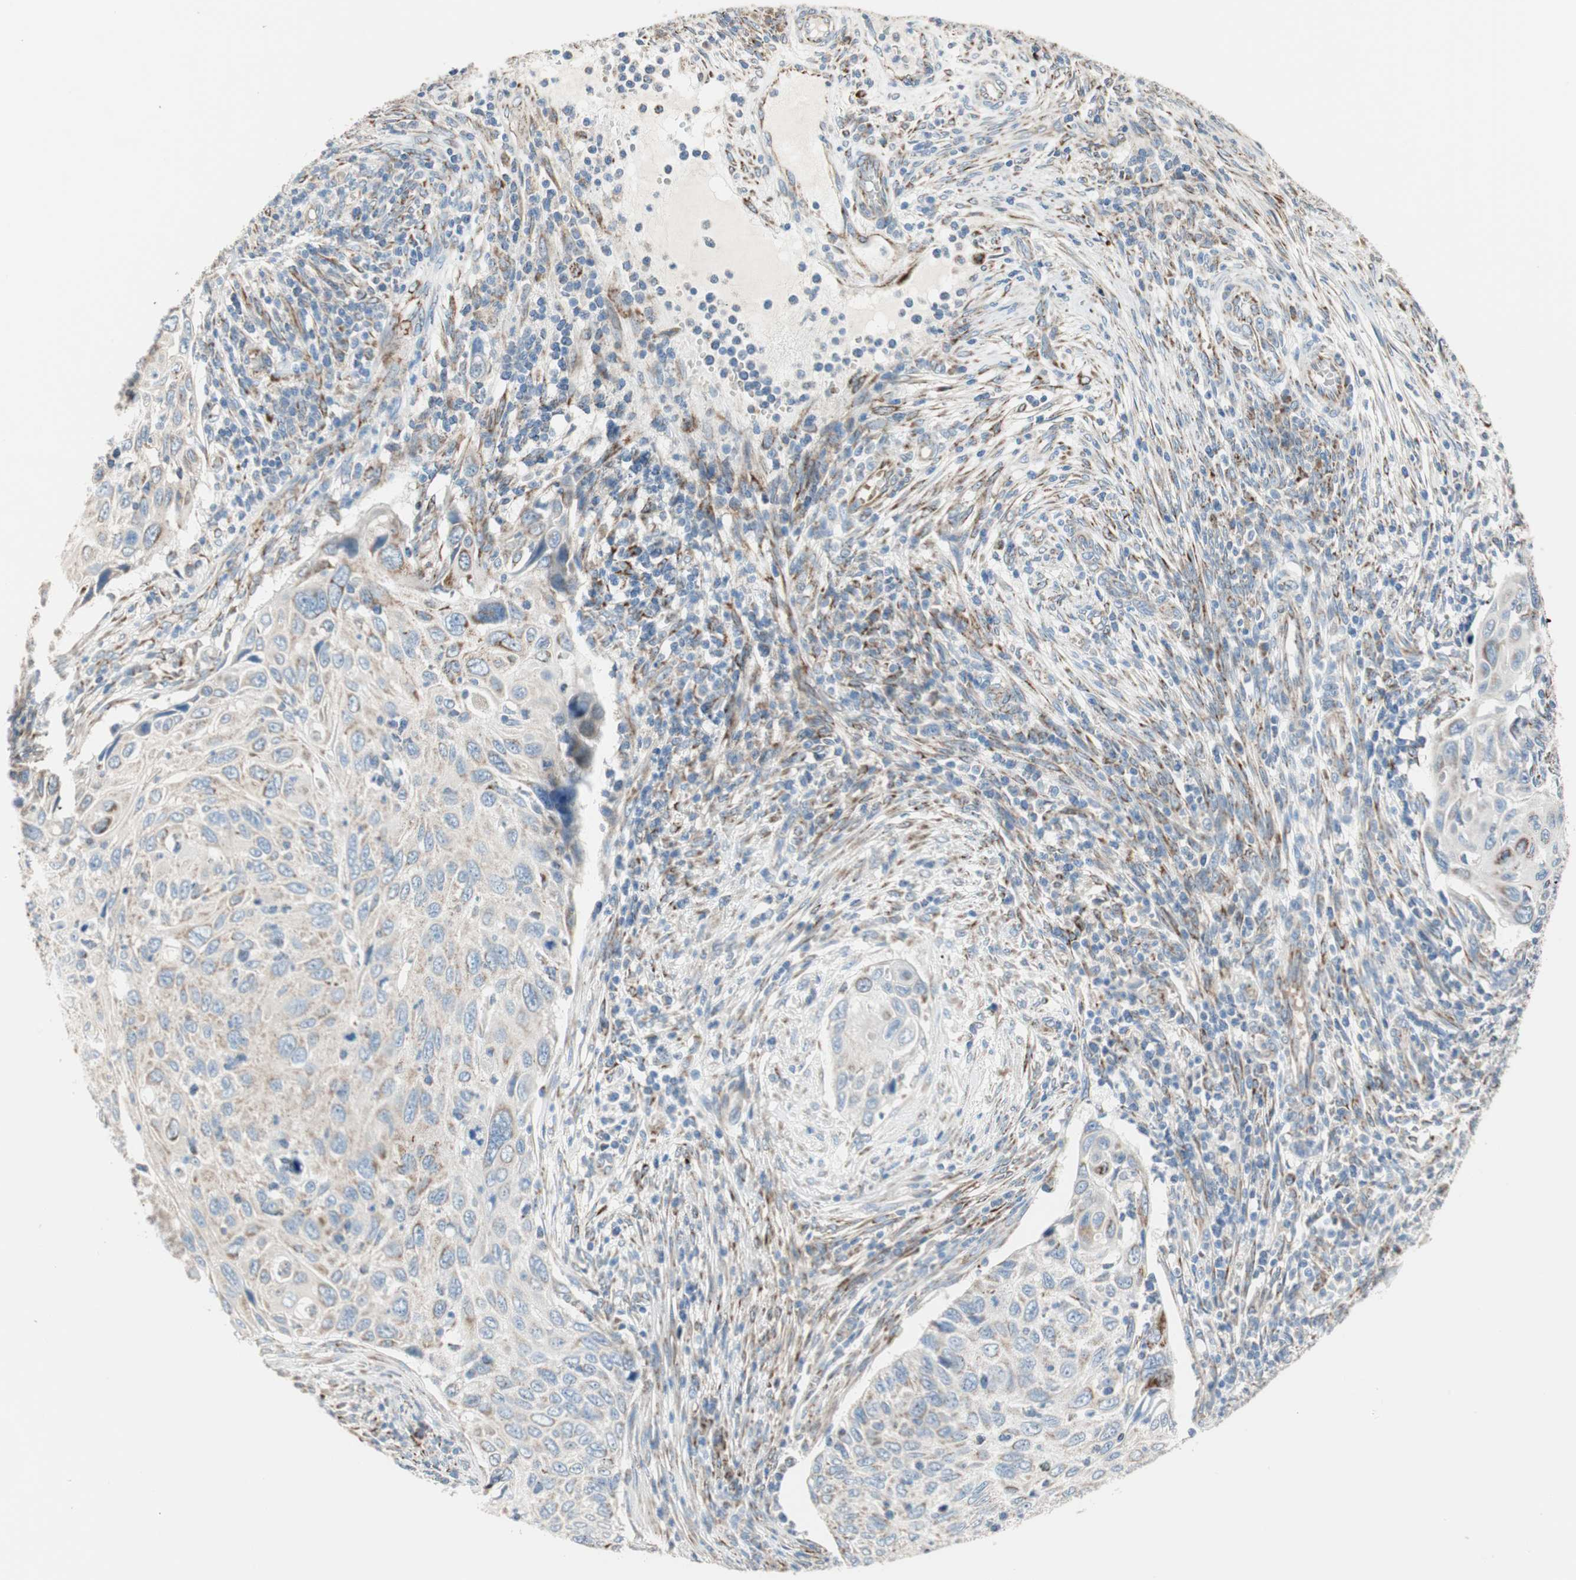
{"staining": {"intensity": "moderate", "quantity": "<25%", "location": "cytoplasmic/membranous"}, "tissue": "cervical cancer", "cell_type": "Tumor cells", "image_type": "cancer", "snomed": [{"axis": "morphology", "description": "Squamous cell carcinoma, NOS"}, {"axis": "topography", "description": "Cervix"}], "caption": "This photomicrograph reveals immunohistochemistry staining of human cervical cancer, with low moderate cytoplasmic/membranous expression in approximately <25% of tumor cells.", "gene": "TST", "patient": {"sex": "female", "age": 70}}